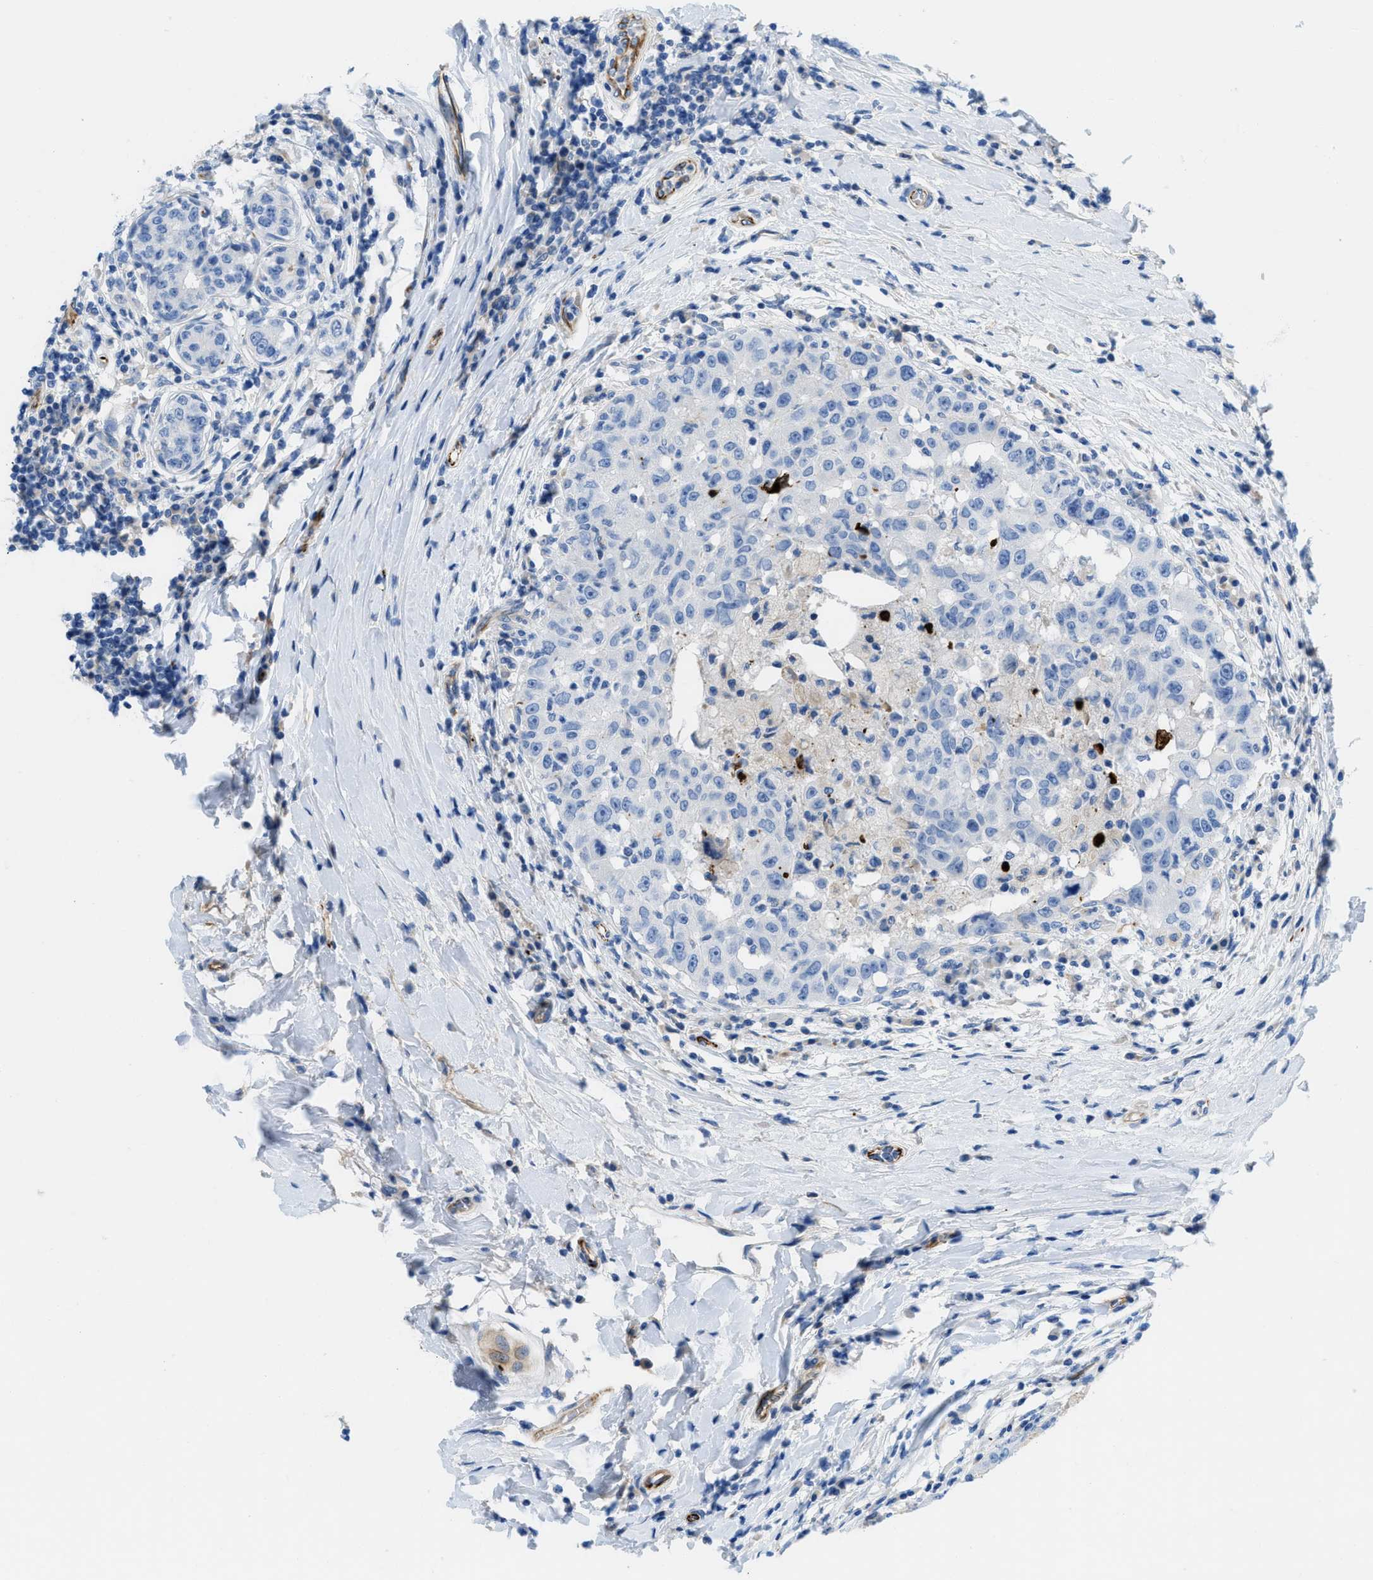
{"staining": {"intensity": "negative", "quantity": "none", "location": "none"}, "tissue": "breast cancer", "cell_type": "Tumor cells", "image_type": "cancer", "snomed": [{"axis": "morphology", "description": "Duct carcinoma"}, {"axis": "topography", "description": "Breast"}], "caption": "An immunohistochemistry (IHC) micrograph of intraductal carcinoma (breast) is shown. There is no staining in tumor cells of intraductal carcinoma (breast). (Immunohistochemistry, brightfield microscopy, high magnification).", "gene": "XCR1", "patient": {"sex": "female", "age": 27}}